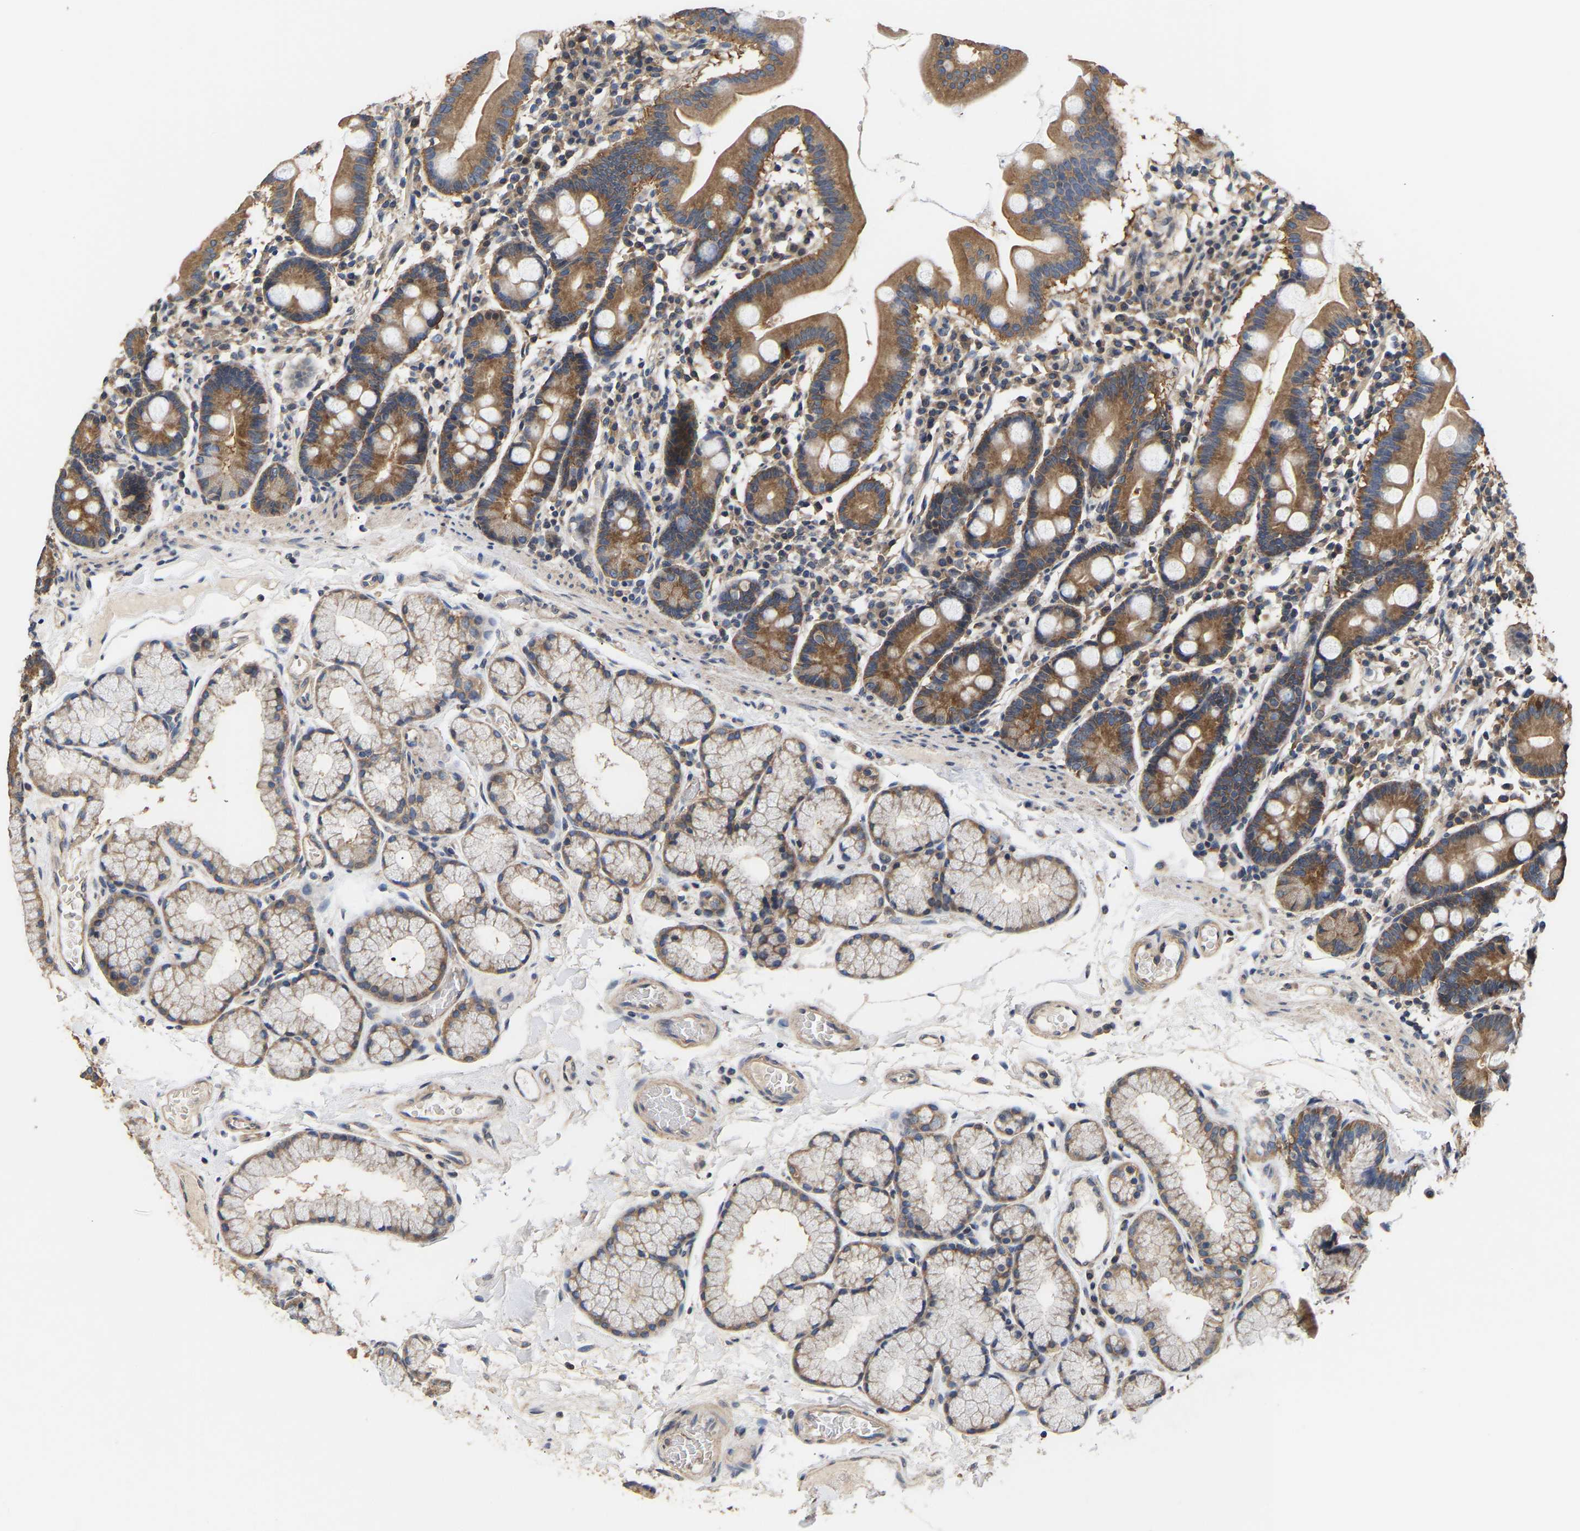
{"staining": {"intensity": "moderate", "quantity": ">75%", "location": "cytoplasmic/membranous"}, "tissue": "duodenum", "cell_type": "Glandular cells", "image_type": "normal", "snomed": [{"axis": "morphology", "description": "Normal tissue, NOS"}, {"axis": "topography", "description": "Duodenum"}], "caption": "Immunohistochemistry (IHC) of benign human duodenum reveals medium levels of moderate cytoplasmic/membranous positivity in approximately >75% of glandular cells.", "gene": "AIMP2", "patient": {"sex": "male", "age": 50}}